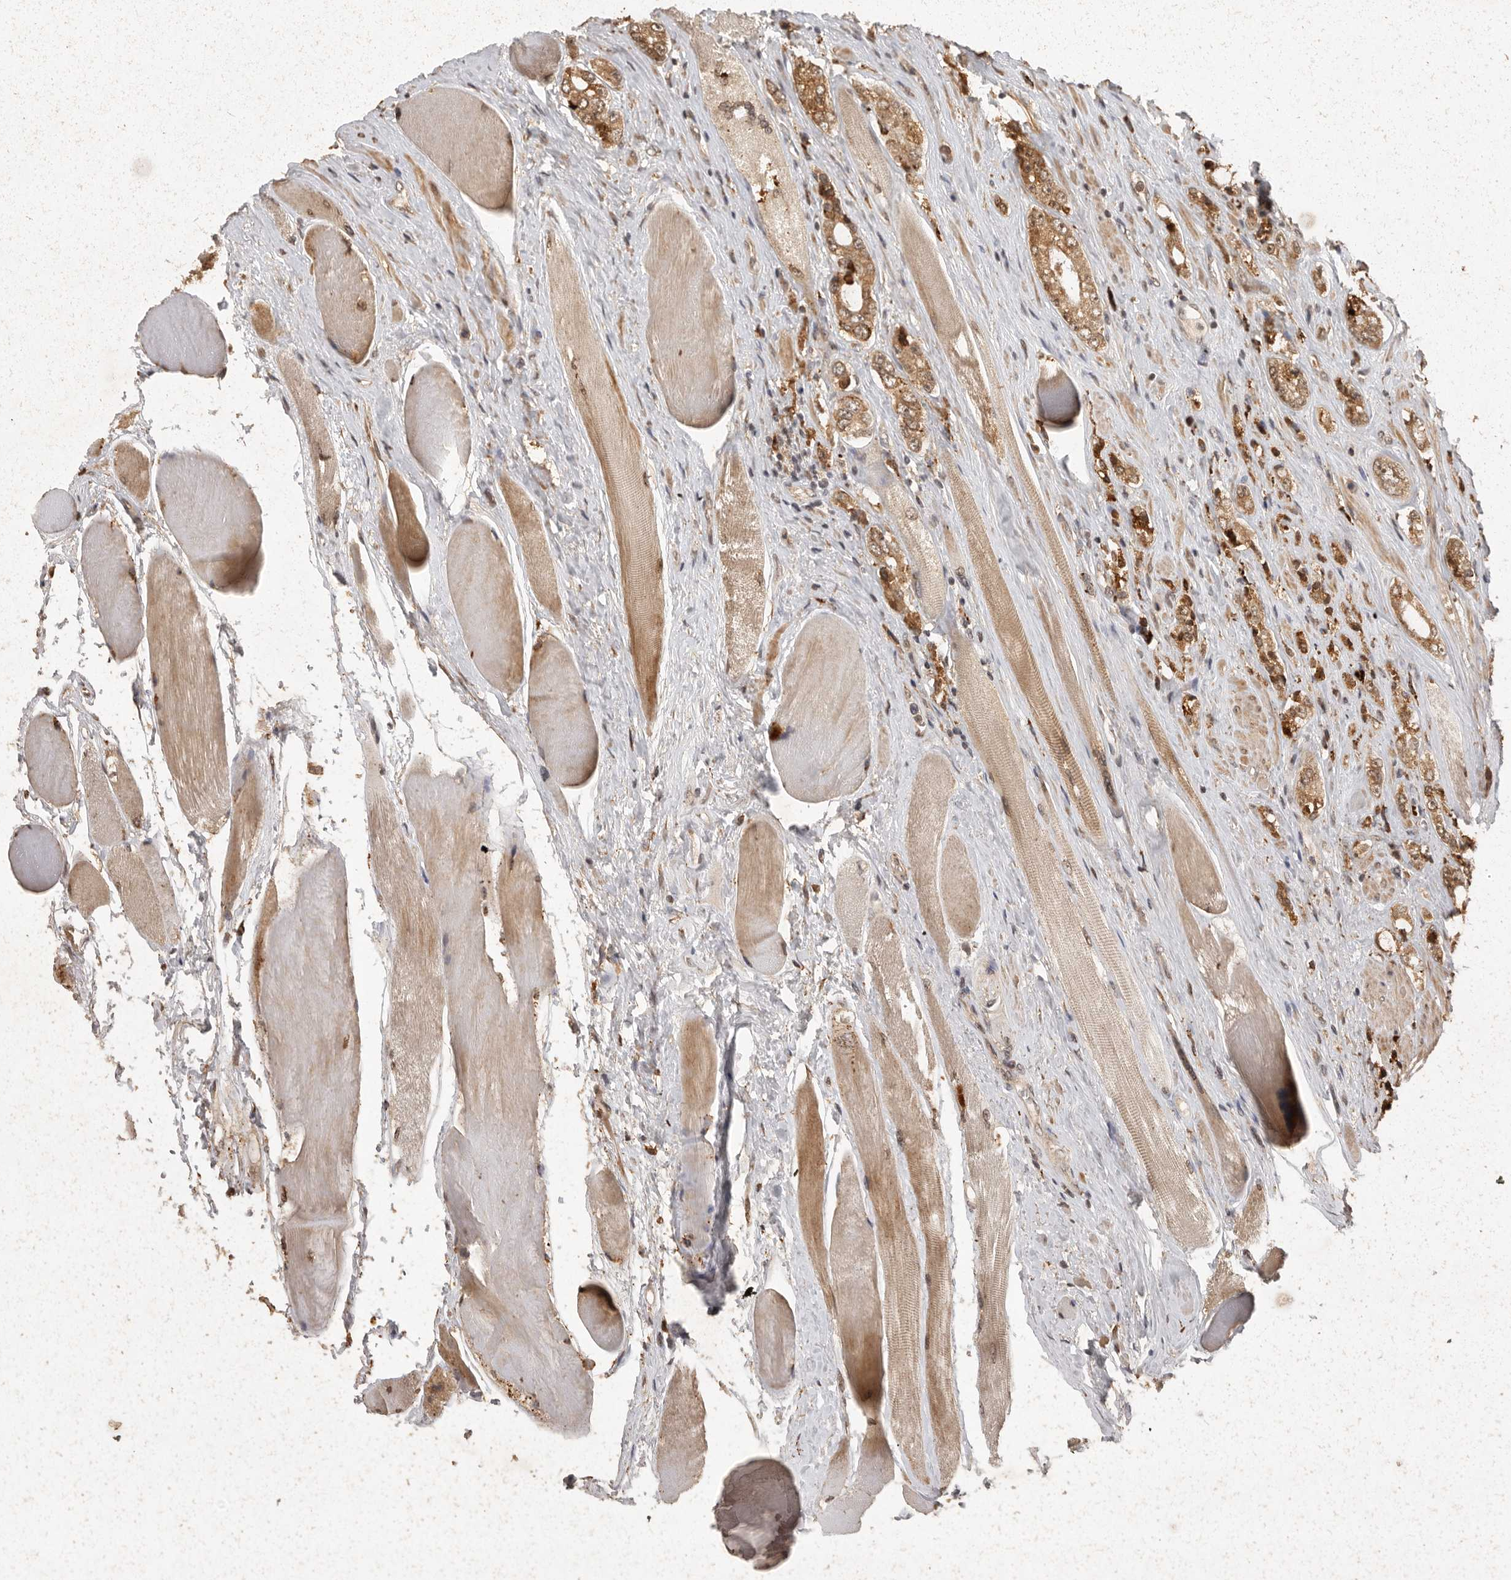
{"staining": {"intensity": "moderate", "quantity": ">75%", "location": "cytoplasmic/membranous"}, "tissue": "prostate cancer", "cell_type": "Tumor cells", "image_type": "cancer", "snomed": [{"axis": "morphology", "description": "Adenocarcinoma, High grade"}, {"axis": "topography", "description": "Prostate"}], "caption": "IHC photomicrograph of prostate cancer stained for a protein (brown), which demonstrates medium levels of moderate cytoplasmic/membranous expression in approximately >75% of tumor cells.", "gene": "ZNF83", "patient": {"sex": "male", "age": 61}}